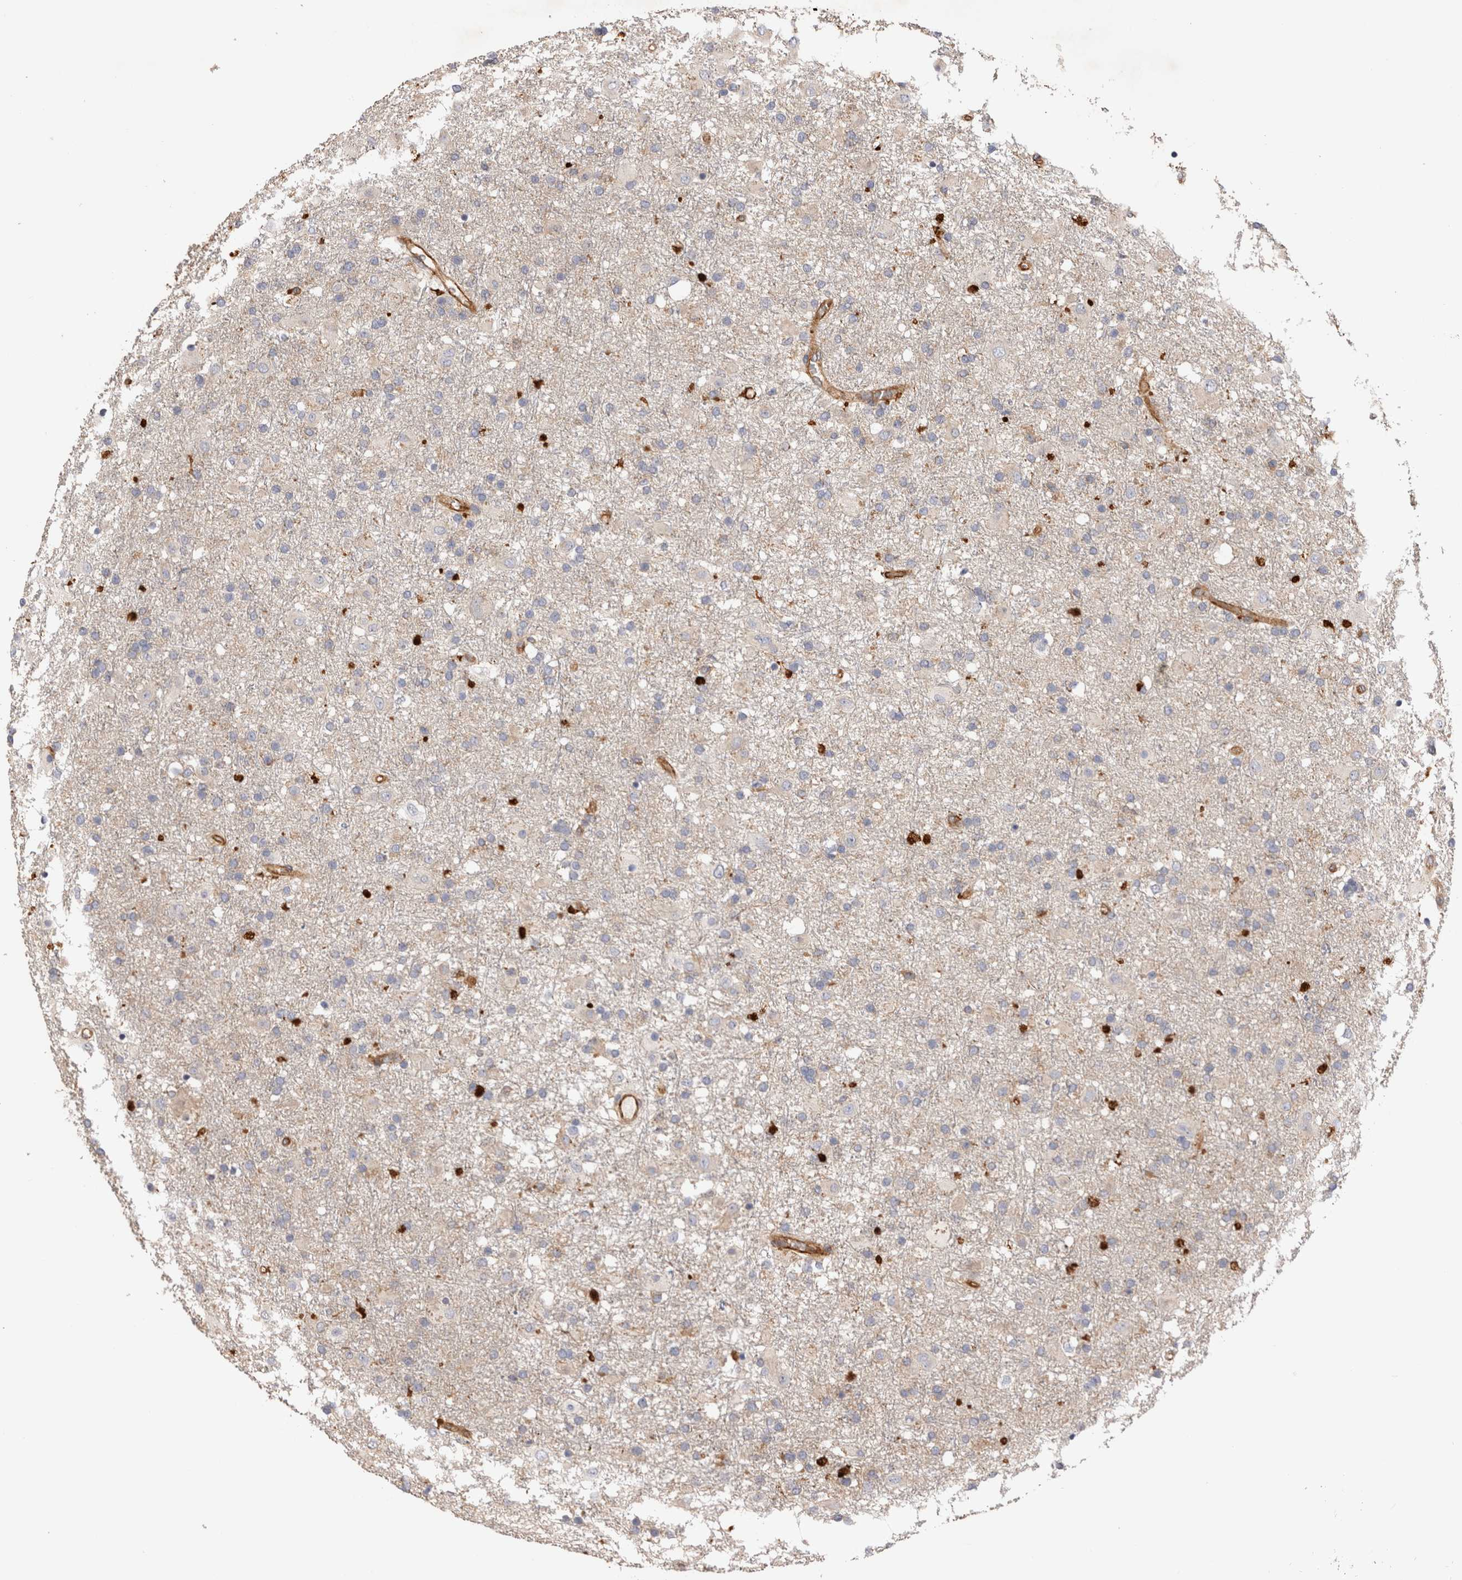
{"staining": {"intensity": "negative", "quantity": "none", "location": "none"}, "tissue": "glioma", "cell_type": "Tumor cells", "image_type": "cancer", "snomed": [{"axis": "morphology", "description": "Glioma, malignant, Low grade"}, {"axis": "topography", "description": "Brain"}], "caption": "A photomicrograph of human glioma is negative for staining in tumor cells.", "gene": "BNIP2", "patient": {"sex": "male", "age": 65}}